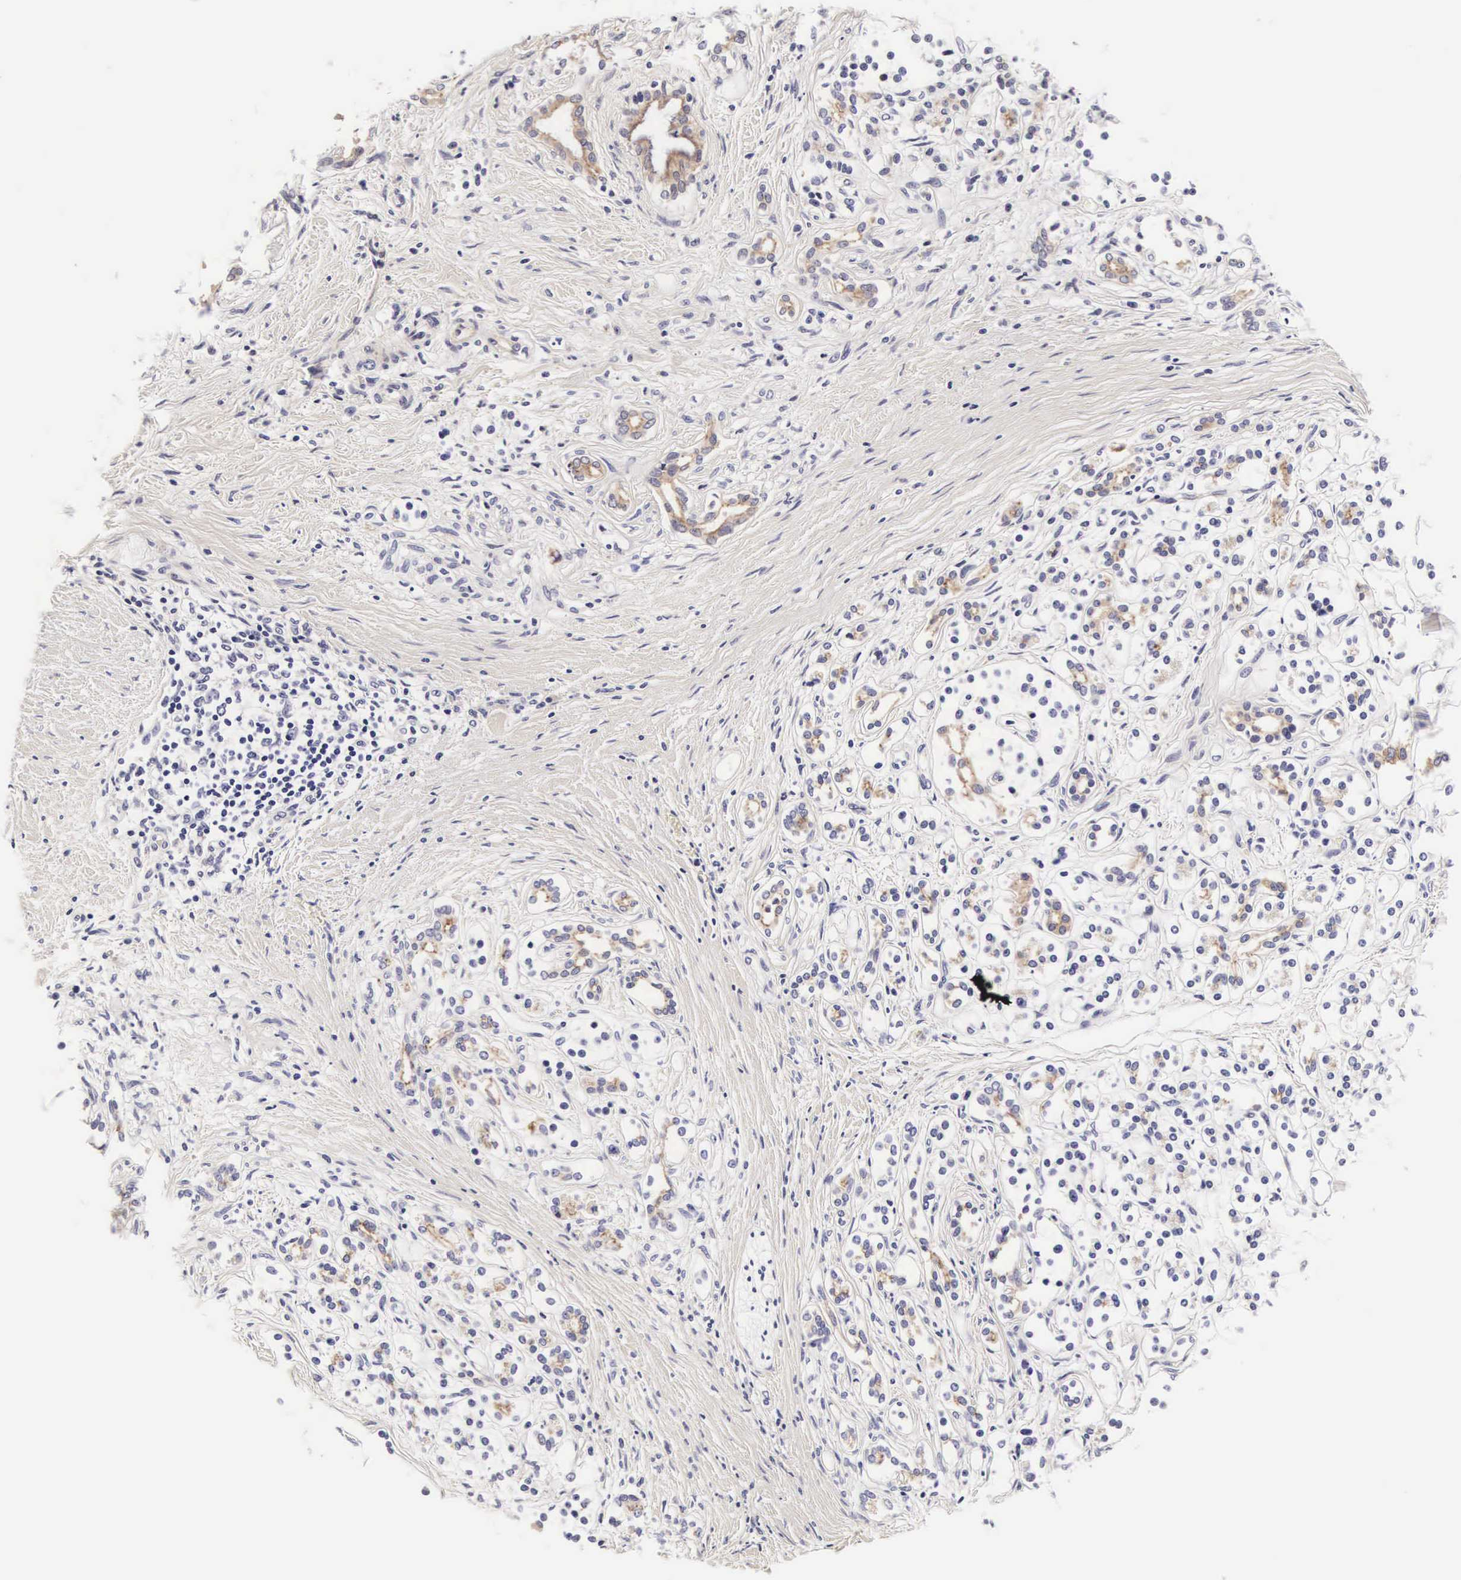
{"staining": {"intensity": "moderate", "quantity": "25%-75%", "location": "cytoplasmic/membranous"}, "tissue": "pancreatic cancer", "cell_type": "Tumor cells", "image_type": "cancer", "snomed": [{"axis": "morphology", "description": "Adenocarcinoma, NOS"}, {"axis": "topography", "description": "Pancreas"}], "caption": "Immunohistochemistry of pancreatic cancer (adenocarcinoma) displays medium levels of moderate cytoplasmic/membranous staining in approximately 25%-75% of tumor cells.", "gene": "PHETA2", "patient": {"sex": "male", "age": 59}}